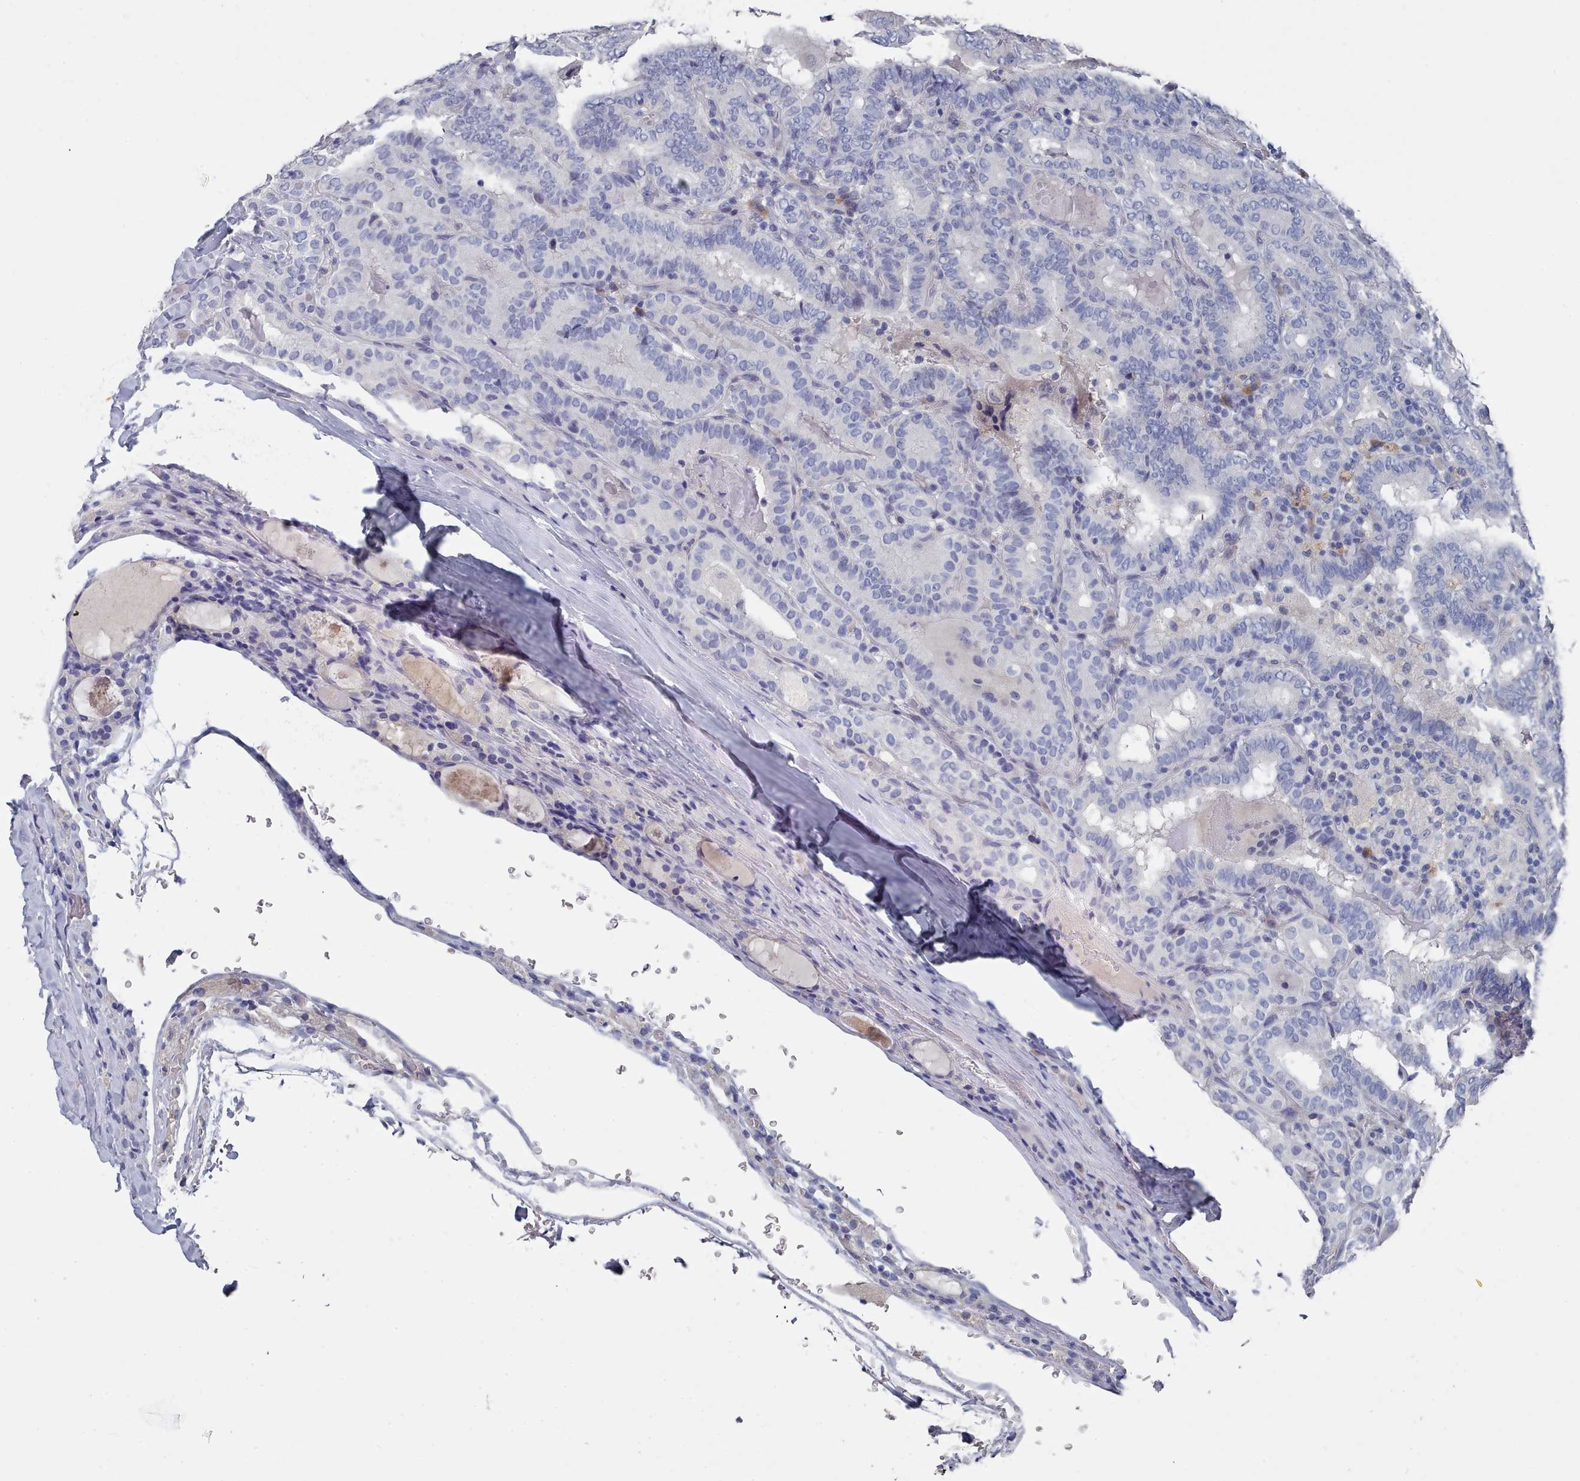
{"staining": {"intensity": "negative", "quantity": "none", "location": "none"}, "tissue": "thyroid cancer", "cell_type": "Tumor cells", "image_type": "cancer", "snomed": [{"axis": "morphology", "description": "Papillary adenocarcinoma, NOS"}, {"axis": "topography", "description": "Thyroid gland"}], "caption": "Tumor cells show no significant protein expression in thyroid cancer.", "gene": "ACAD11", "patient": {"sex": "female", "age": 72}}